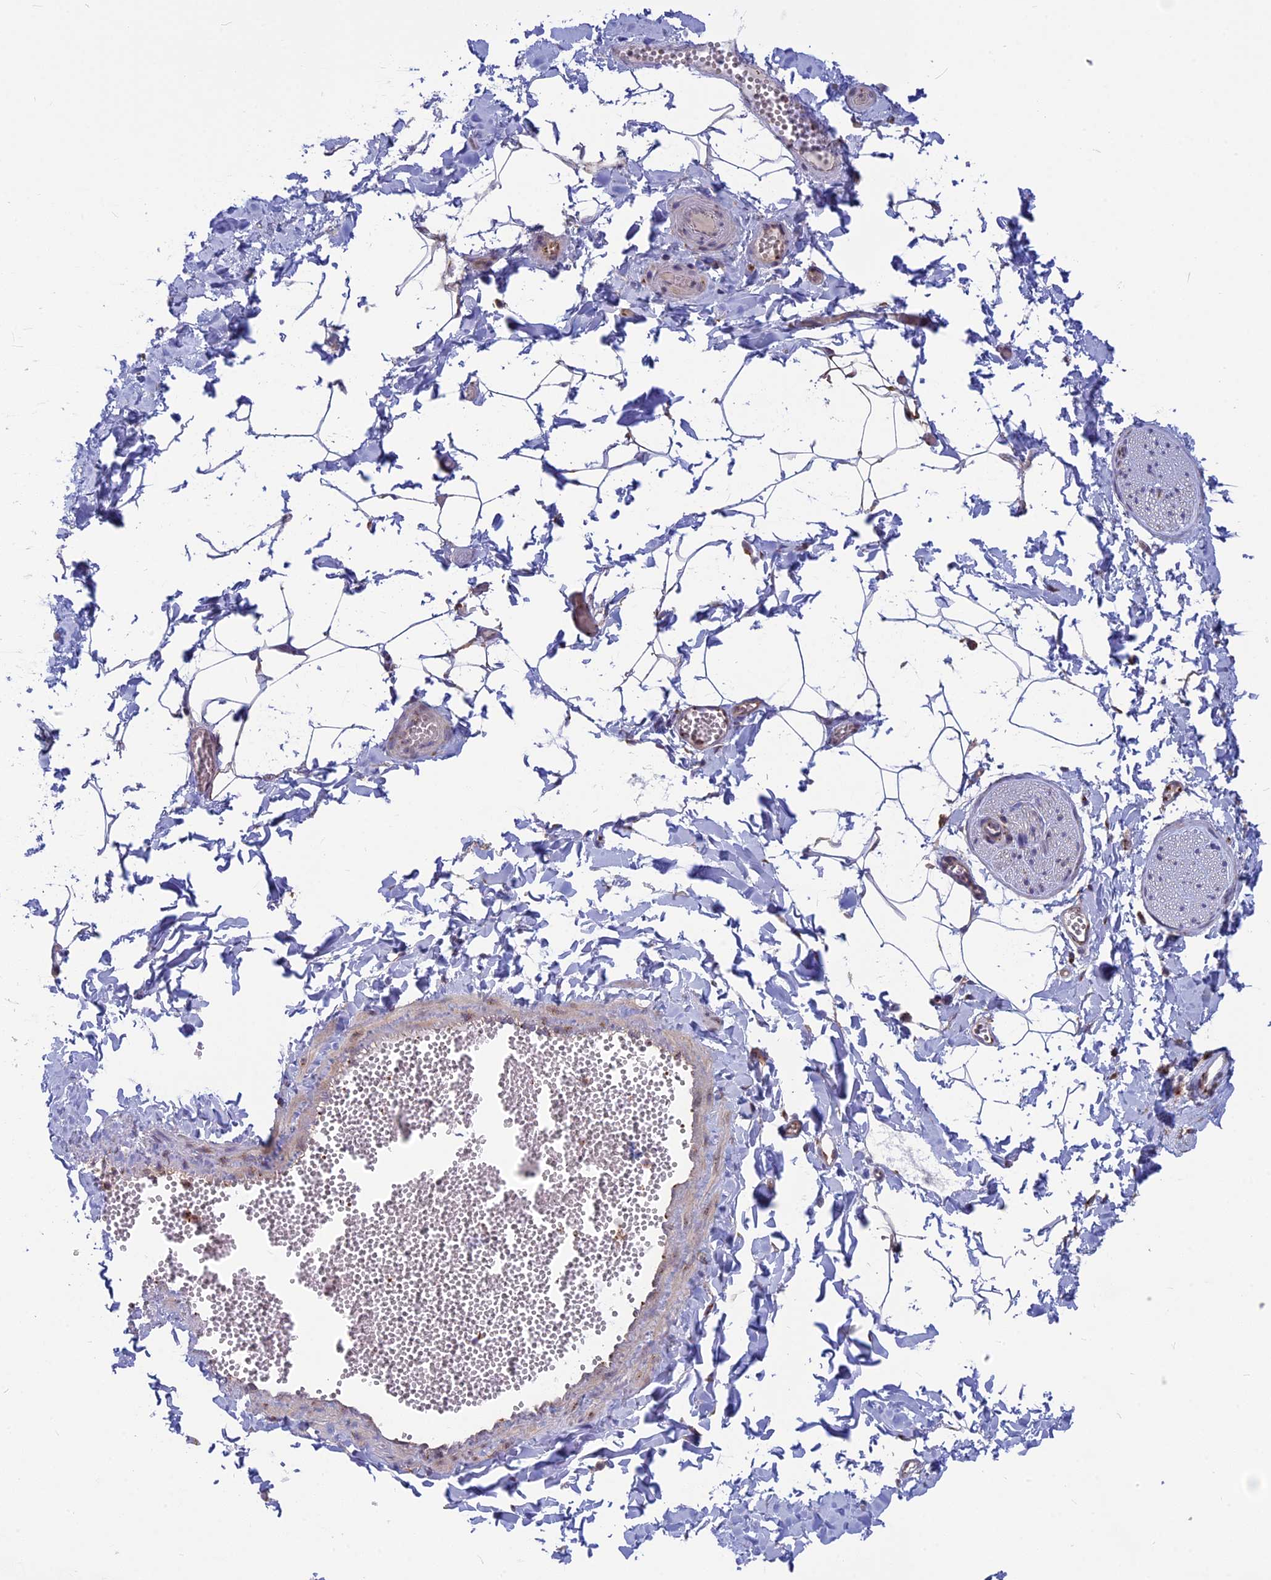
{"staining": {"intensity": "negative", "quantity": "none", "location": "none"}, "tissue": "adipose tissue", "cell_type": "Adipocytes", "image_type": "normal", "snomed": [{"axis": "morphology", "description": "Normal tissue, NOS"}, {"axis": "topography", "description": "Gallbladder"}, {"axis": "topography", "description": "Peripheral nerve tissue"}], "caption": "IHC of normal adipose tissue reveals no expression in adipocytes.", "gene": "CLINT1", "patient": {"sex": "male", "age": 38}}